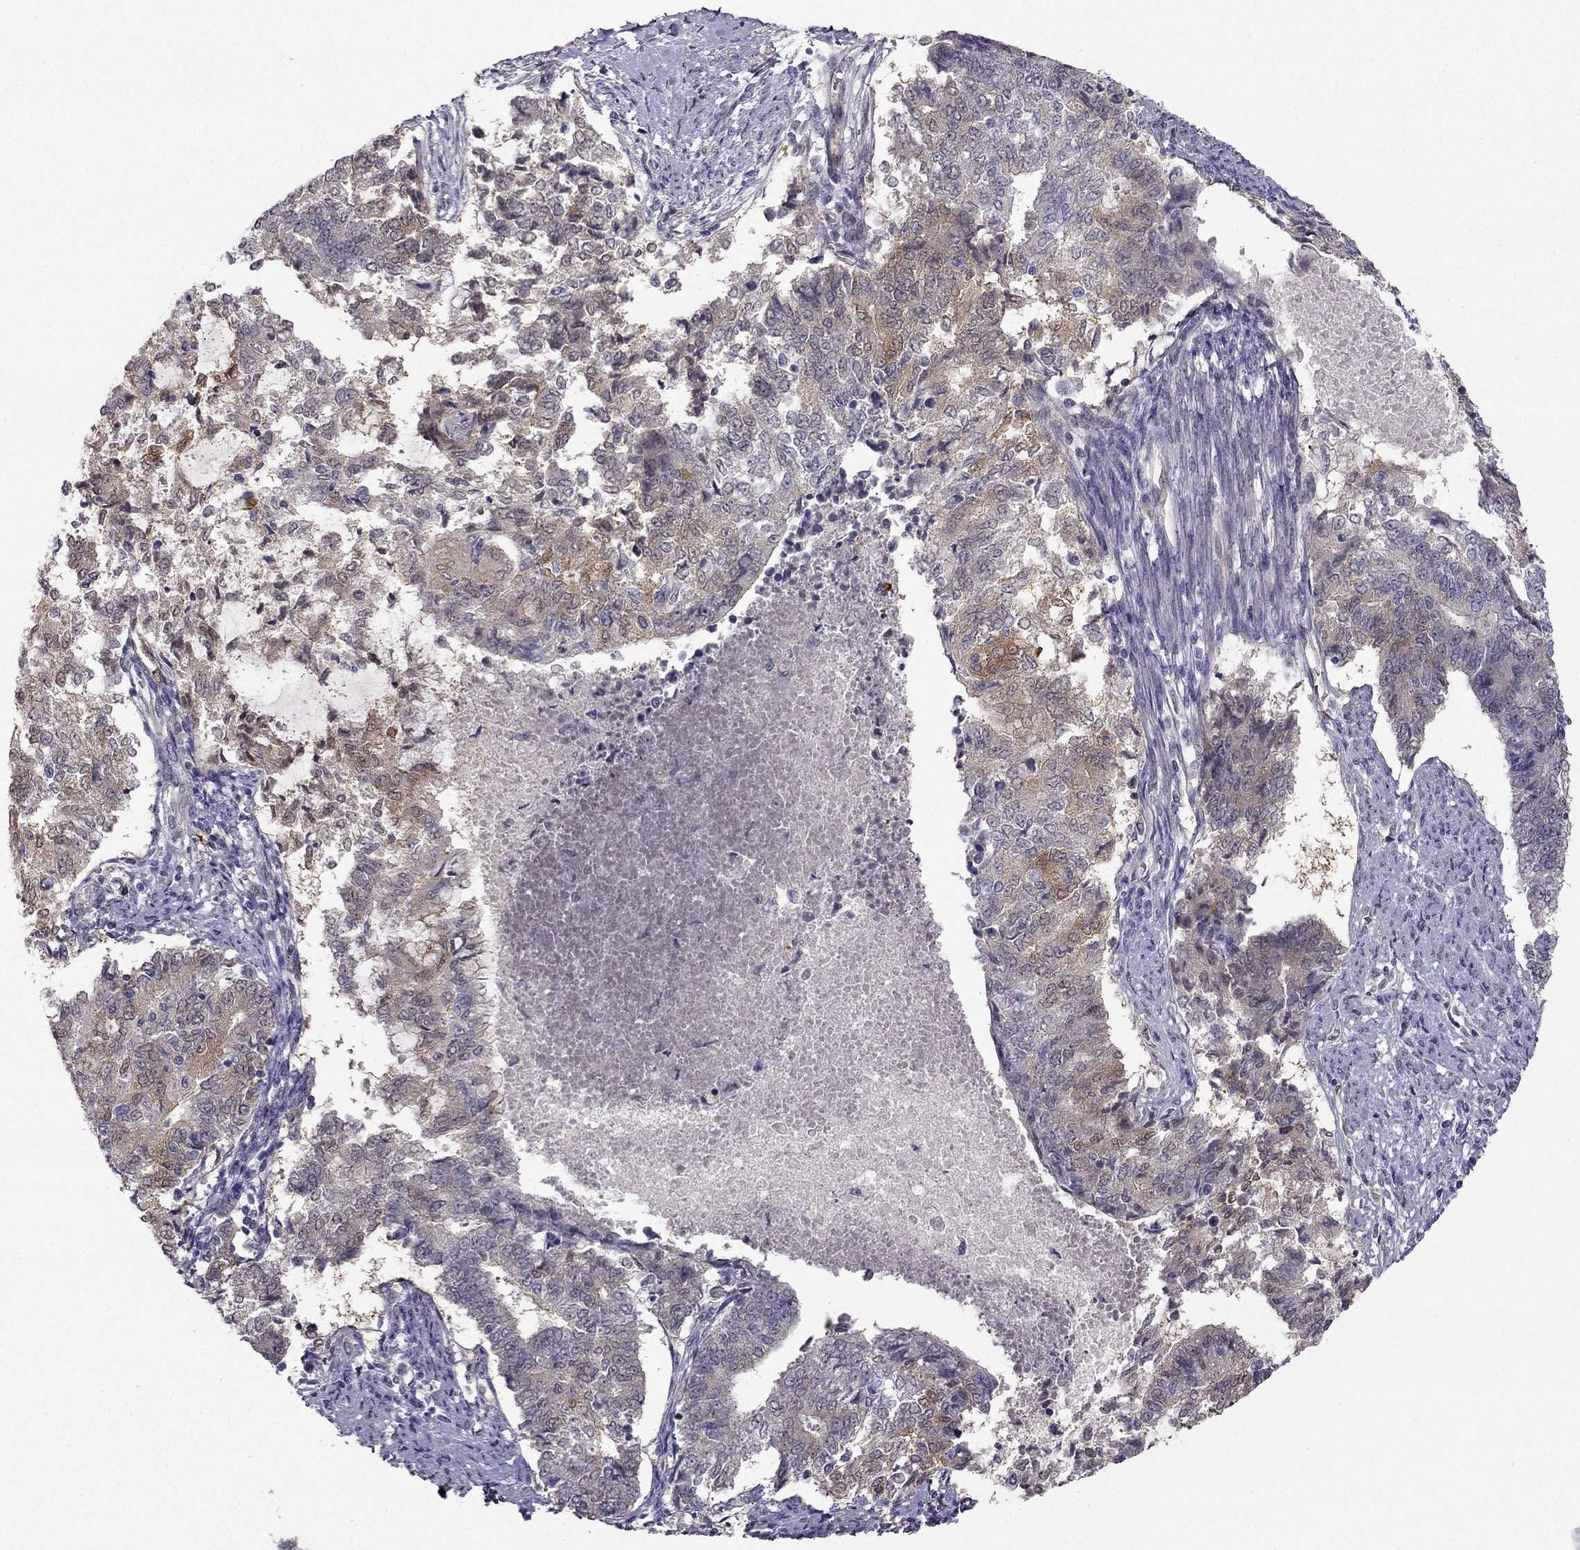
{"staining": {"intensity": "weak", "quantity": ">75%", "location": "cytoplasmic/membranous"}, "tissue": "endometrial cancer", "cell_type": "Tumor cells", "image_type": "cancer", "snomed": [{"axis": "morphology", "description": "Adenocarcinoma, NOS"}, {"axis": "topography", "description": "Endometrium"}], "caption": "Protein positivity by IHC exhibits weak cytoplasmic/membranous expression in approximately >75% of tumor cells in adenocarcinoma (endometrial). The staining was performed using DAB, with brown indicating positive protein expression. Nuclei are stained blue with hematoxylin.", "gene": "NQO1", "patient": {"sex": "female", "age": 65}}